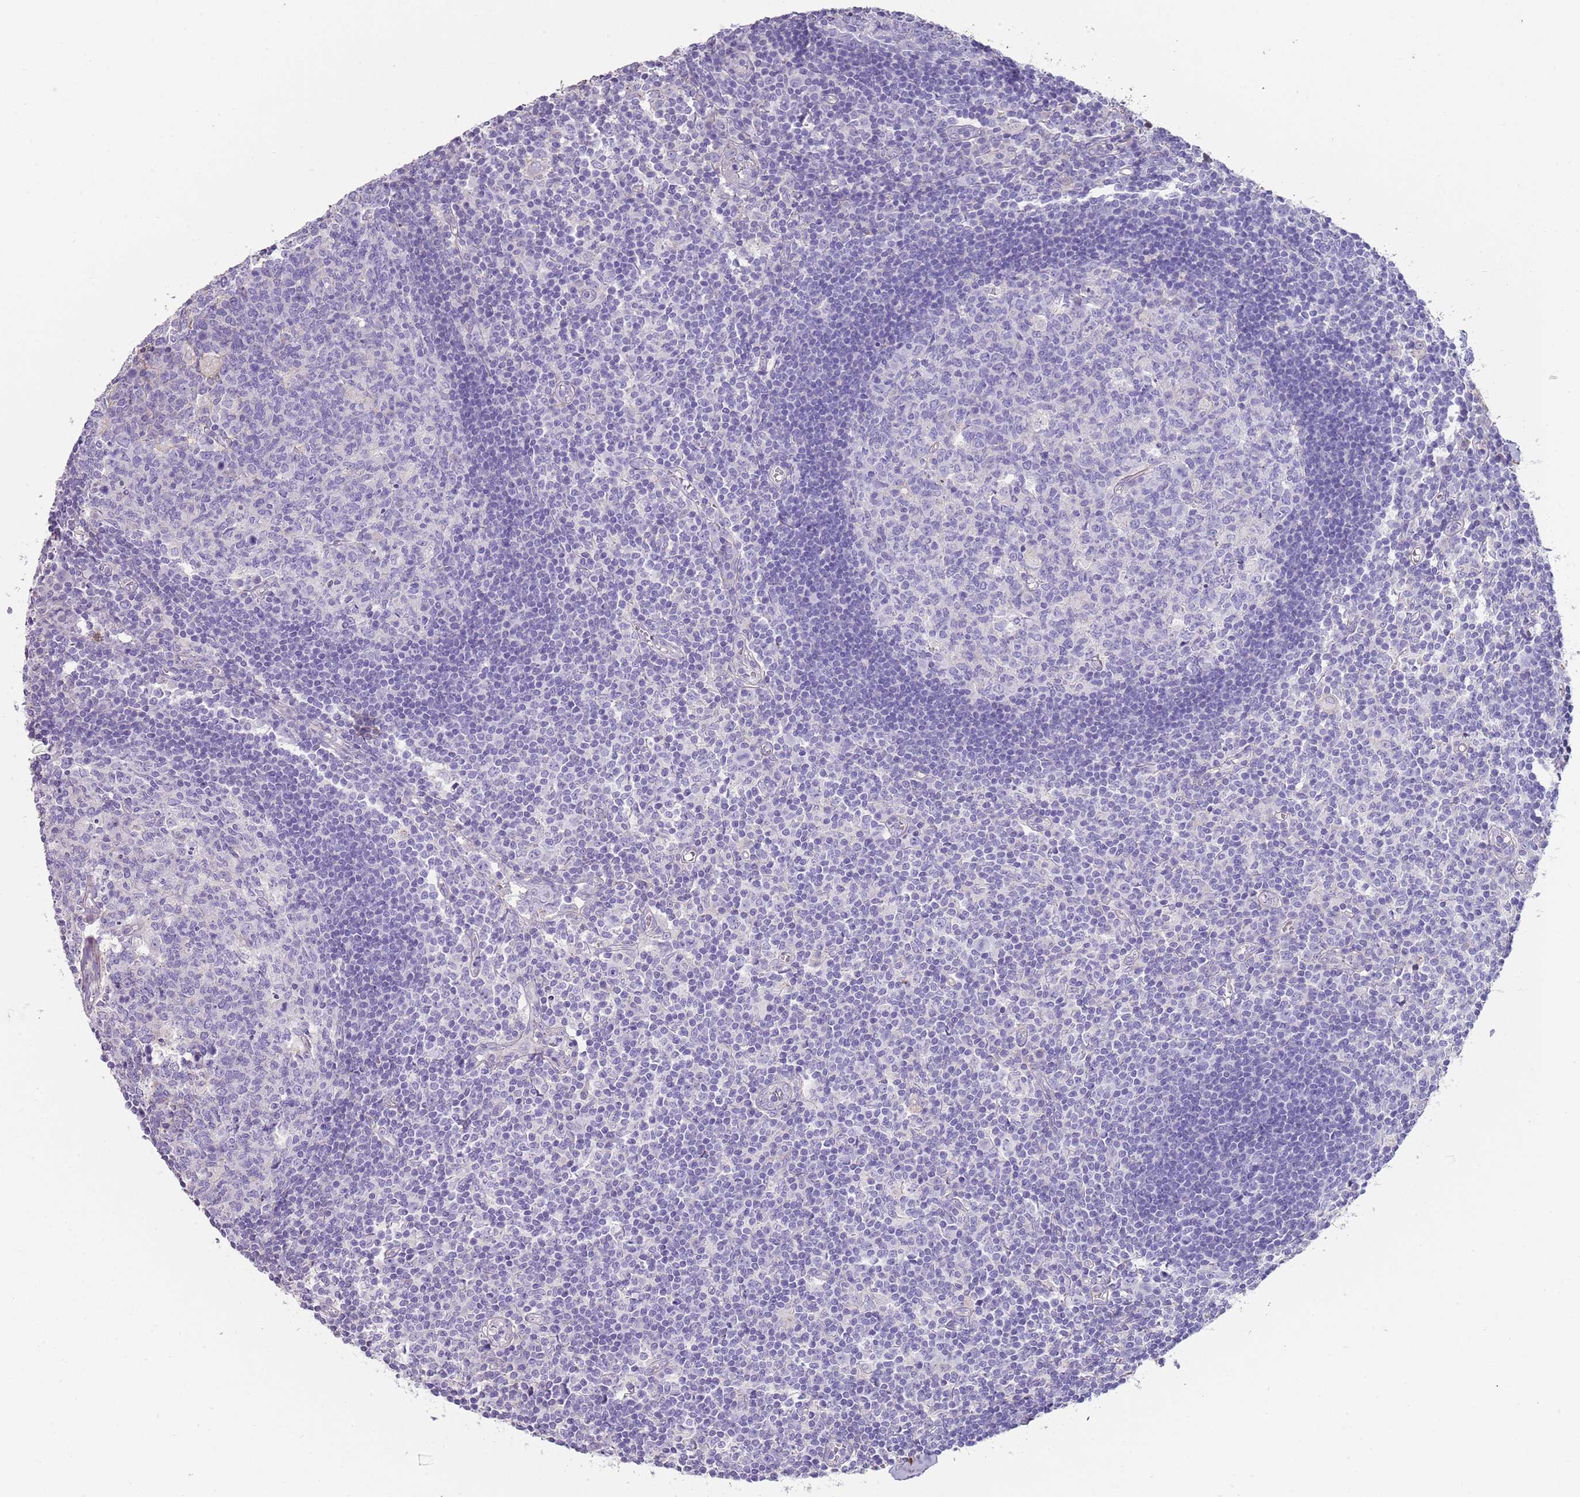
{"staining": {"intensity": "negative", "quantity": "none", "location": "none"}, "tissue": "lymph node", "cell_type": "Germinal center cells", "image_type": "normal", "snomed": [{"axis": "morphology", "description": "Normal tissue, NOS"}, {"axis": "topography", "description": "Lymph node"}], "caption": "High magnification brightfield microscopy of unremarkable lymph node stained with DAB (3,3'-diaminobenzidine) (brown) and counterstained with hematoxylin (blue): germinal center cells show no significant positivity. (DAB (3,3'-diaminobenzidine) IHC with hematoxylin counter stain).", "gene": "ENSG00000271254", "patient": {"sex": "female", "age": 55}}